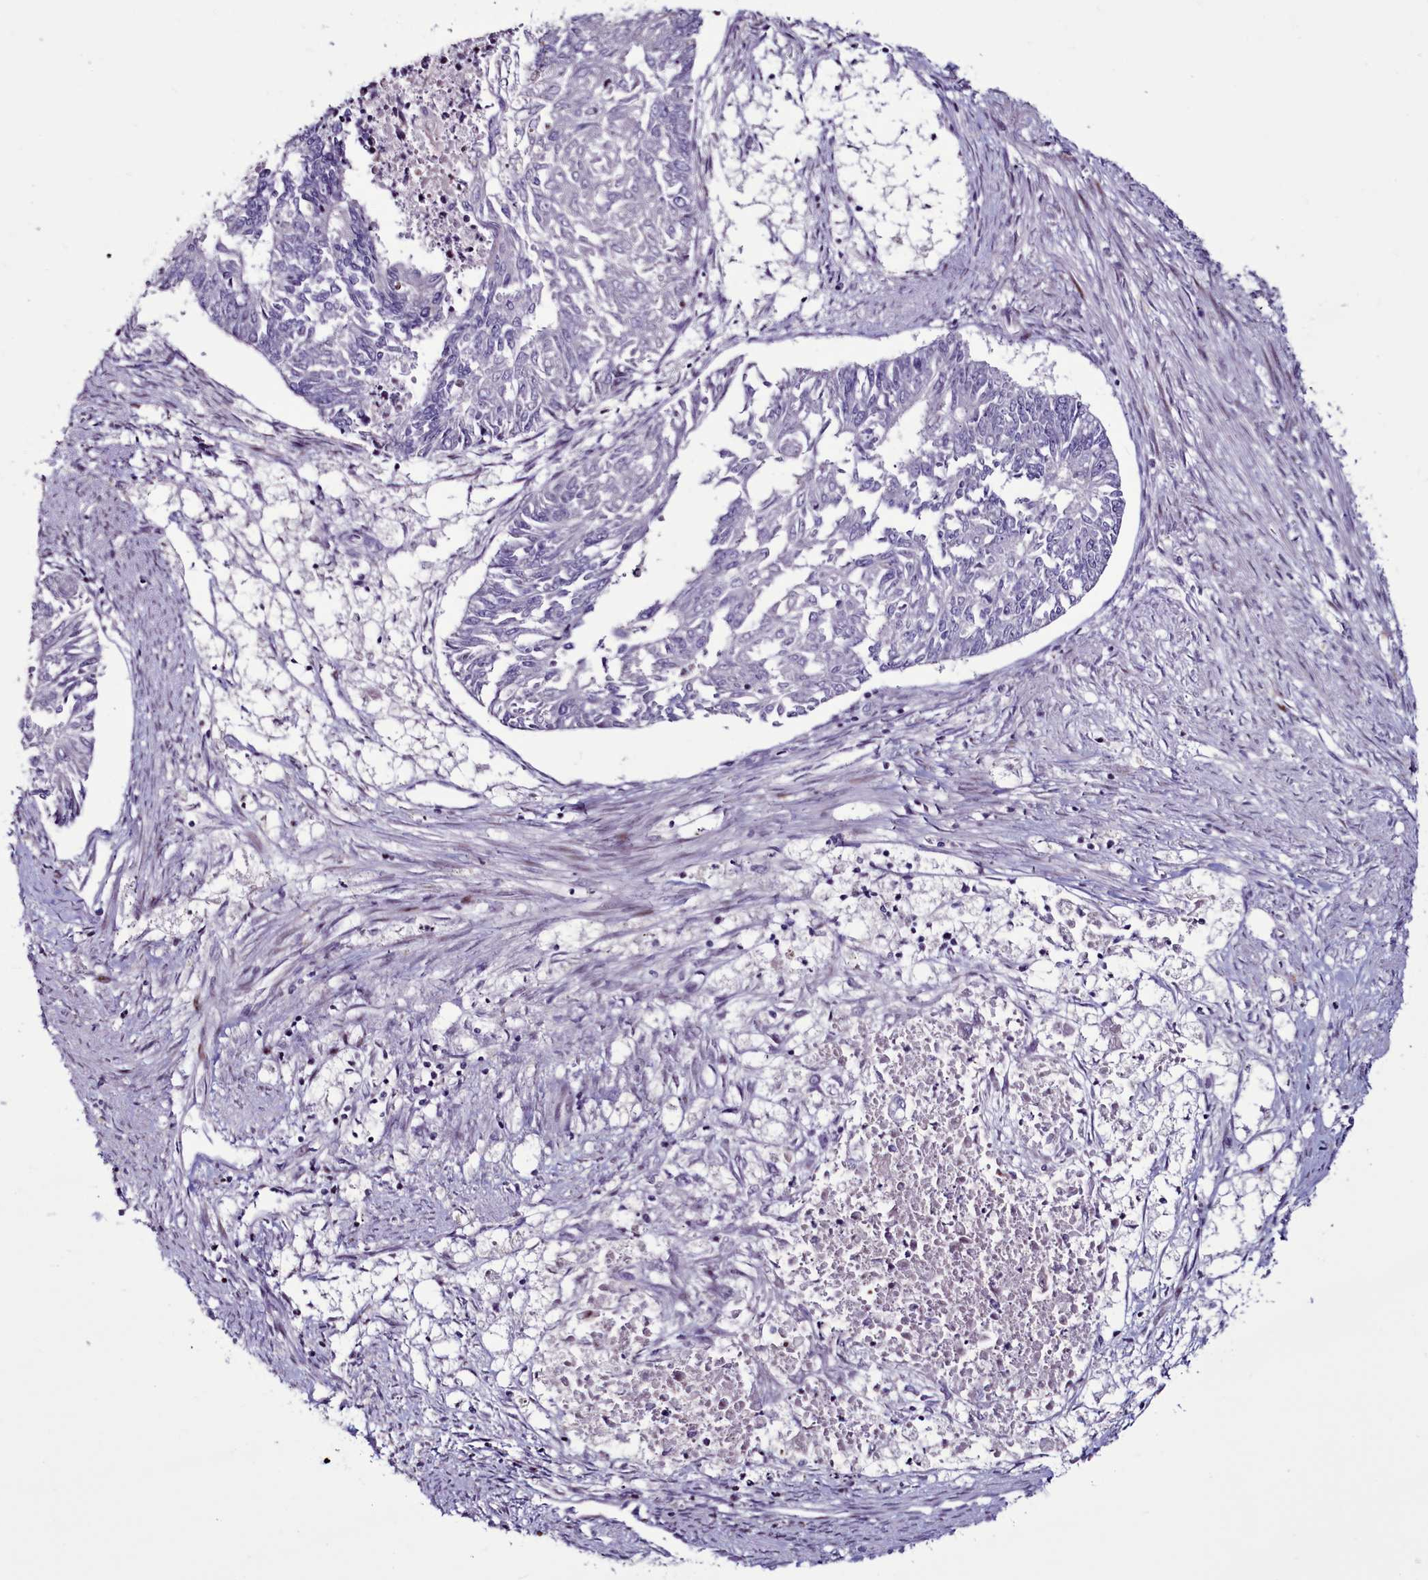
{"staining": {"intensity": "negative", "quantity": "none", "location": "none"}, "tissue": "endometrial cancer", "cell_type": "Tumor cells", "image_type": "cancer", "snomed": [{"axis": "morphology", "description": "Adenocarcinoma, NOS"}, {"axis": "topography", "description": "Endometrium"}], "caption": "This is an IHC image of human endometrial adenocarcinoma. There is no staining in tumor cells.", "gene": "WBP11", "patient": {"sex": "female", "age": 32}}